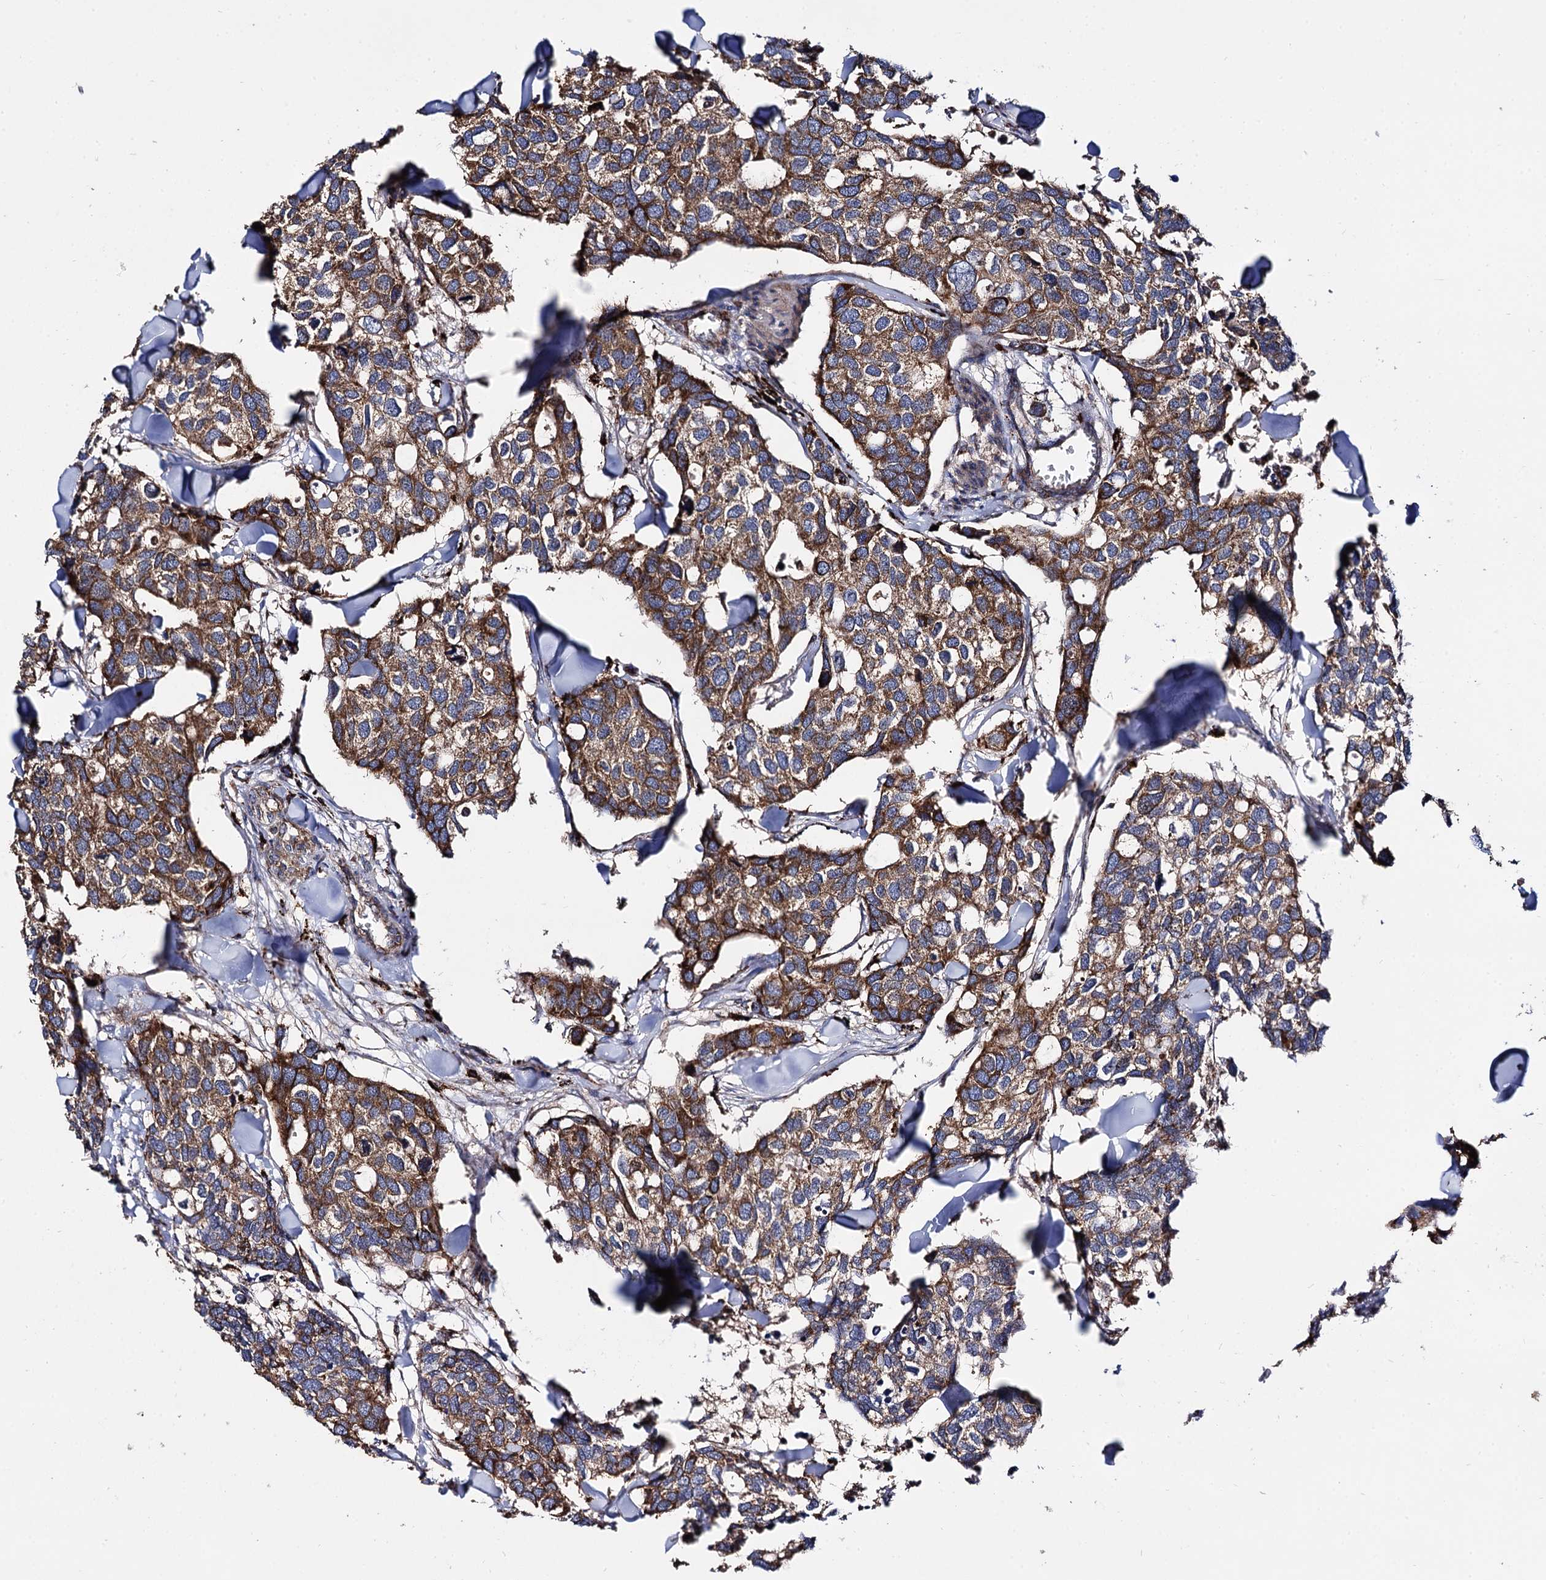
{"staining": {"intensity": "moderate", "quantity": ">75%", "location": "cytoplasmic/membranous"}, "tissue": "breast cancer", "cell_type": "Tumor cells", "image_type": "cancer", "snomed": [{"axis": "morphology", "description": "Duct carcinoma"}, {"axis": "topography", "description": "Breast"}], "caption": "Immunohistochemistry photomicrograph of infiltrating ductal carcinoma (breast) stained for a protein (brown), which shows medium levels of moderate cytoplasmic/membranous positivity in about >75% of tumor cells.", "gene": "IQCH", "patient": {"sex": "female", "age": 83}}